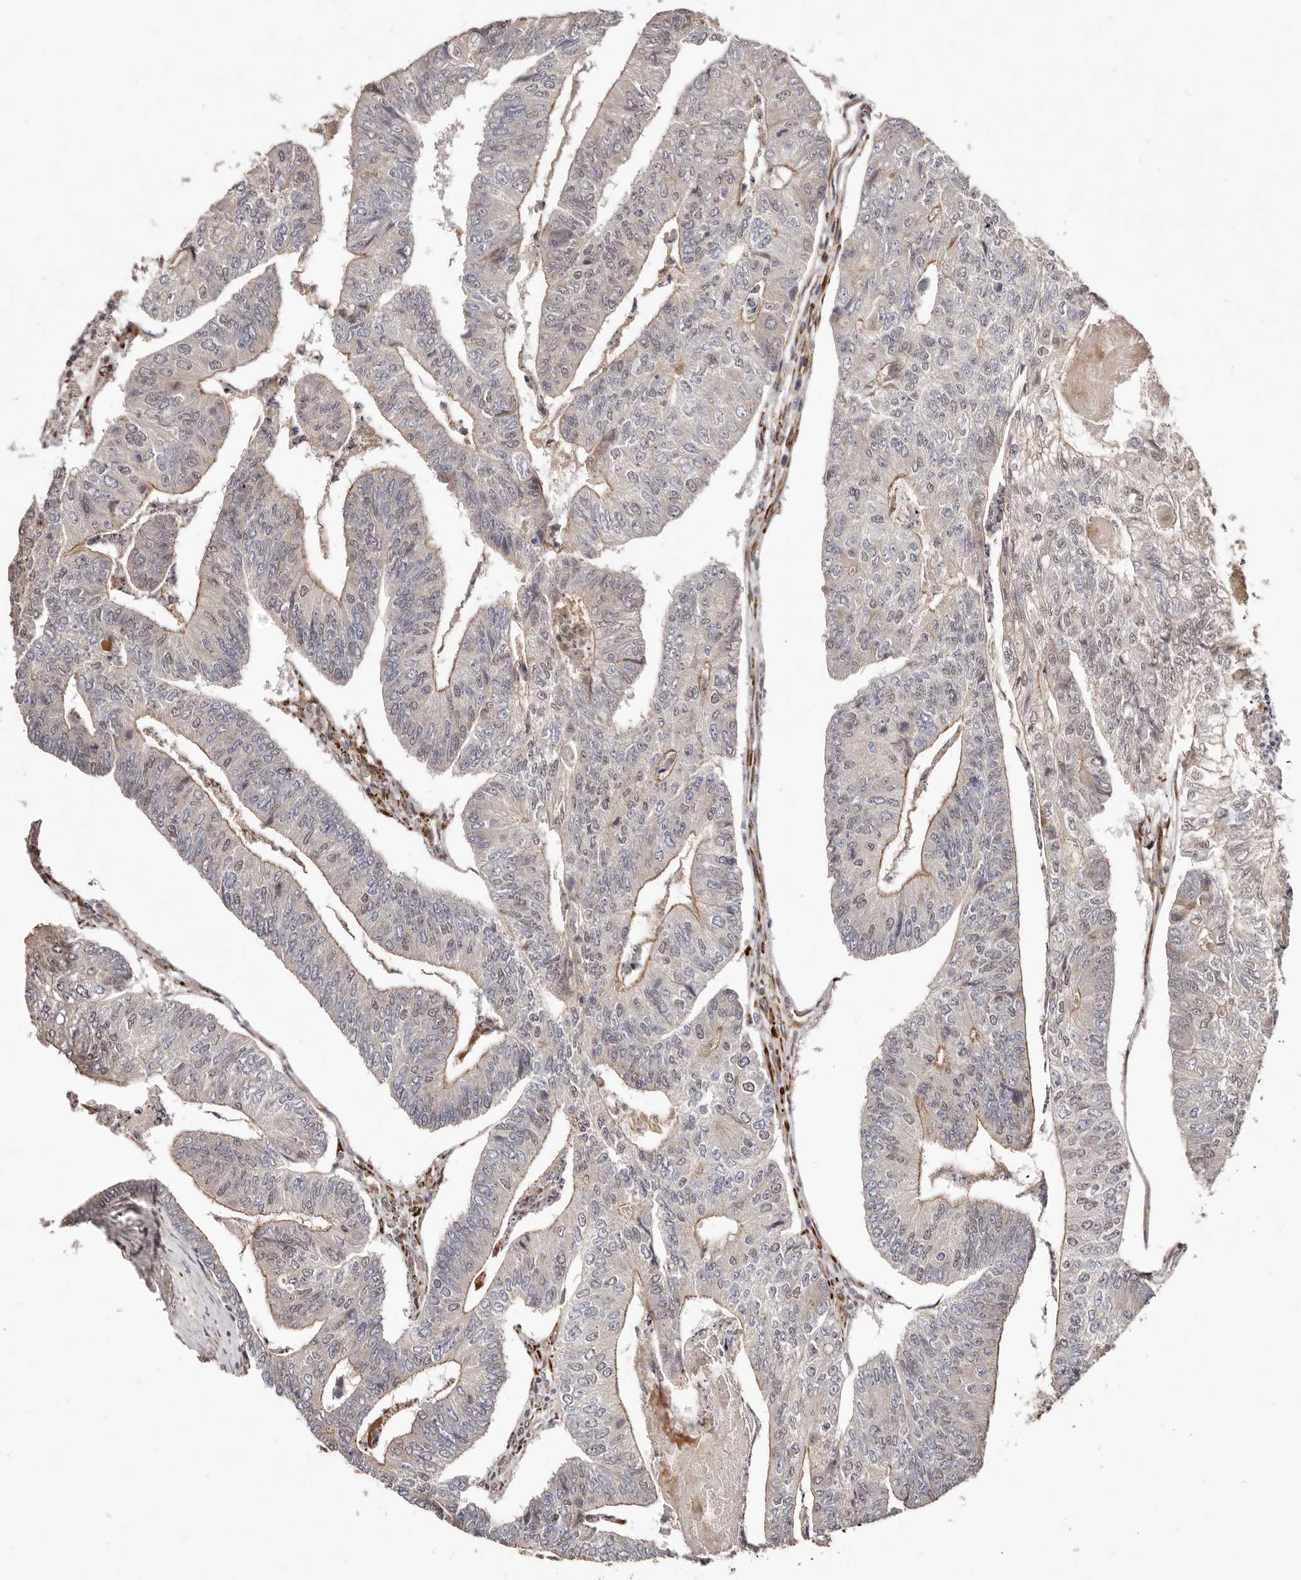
{"staining": {"intensity": "moderate", "quantity": "<25%", "location": "cytoplasmic/membranous"}, "tissue": "colorectal cancer", "cell_type": "Tumor cells", "image_type": "cancer", "snomed": [{"axis": "morphology", "description": "Adenocarcinoma, NOS"}, {"axis": "topography", "description": "Colon"}], "caption": "Immunohistochemical staining of human colorectal cancer (adenocarcinoma) demonstrates low levels of moderate cytoplasmic/membranous protein positivity in about <25% of tumor cells.", "gene": "SRCAP", "patient": {"sex": "female", "age": 67}}